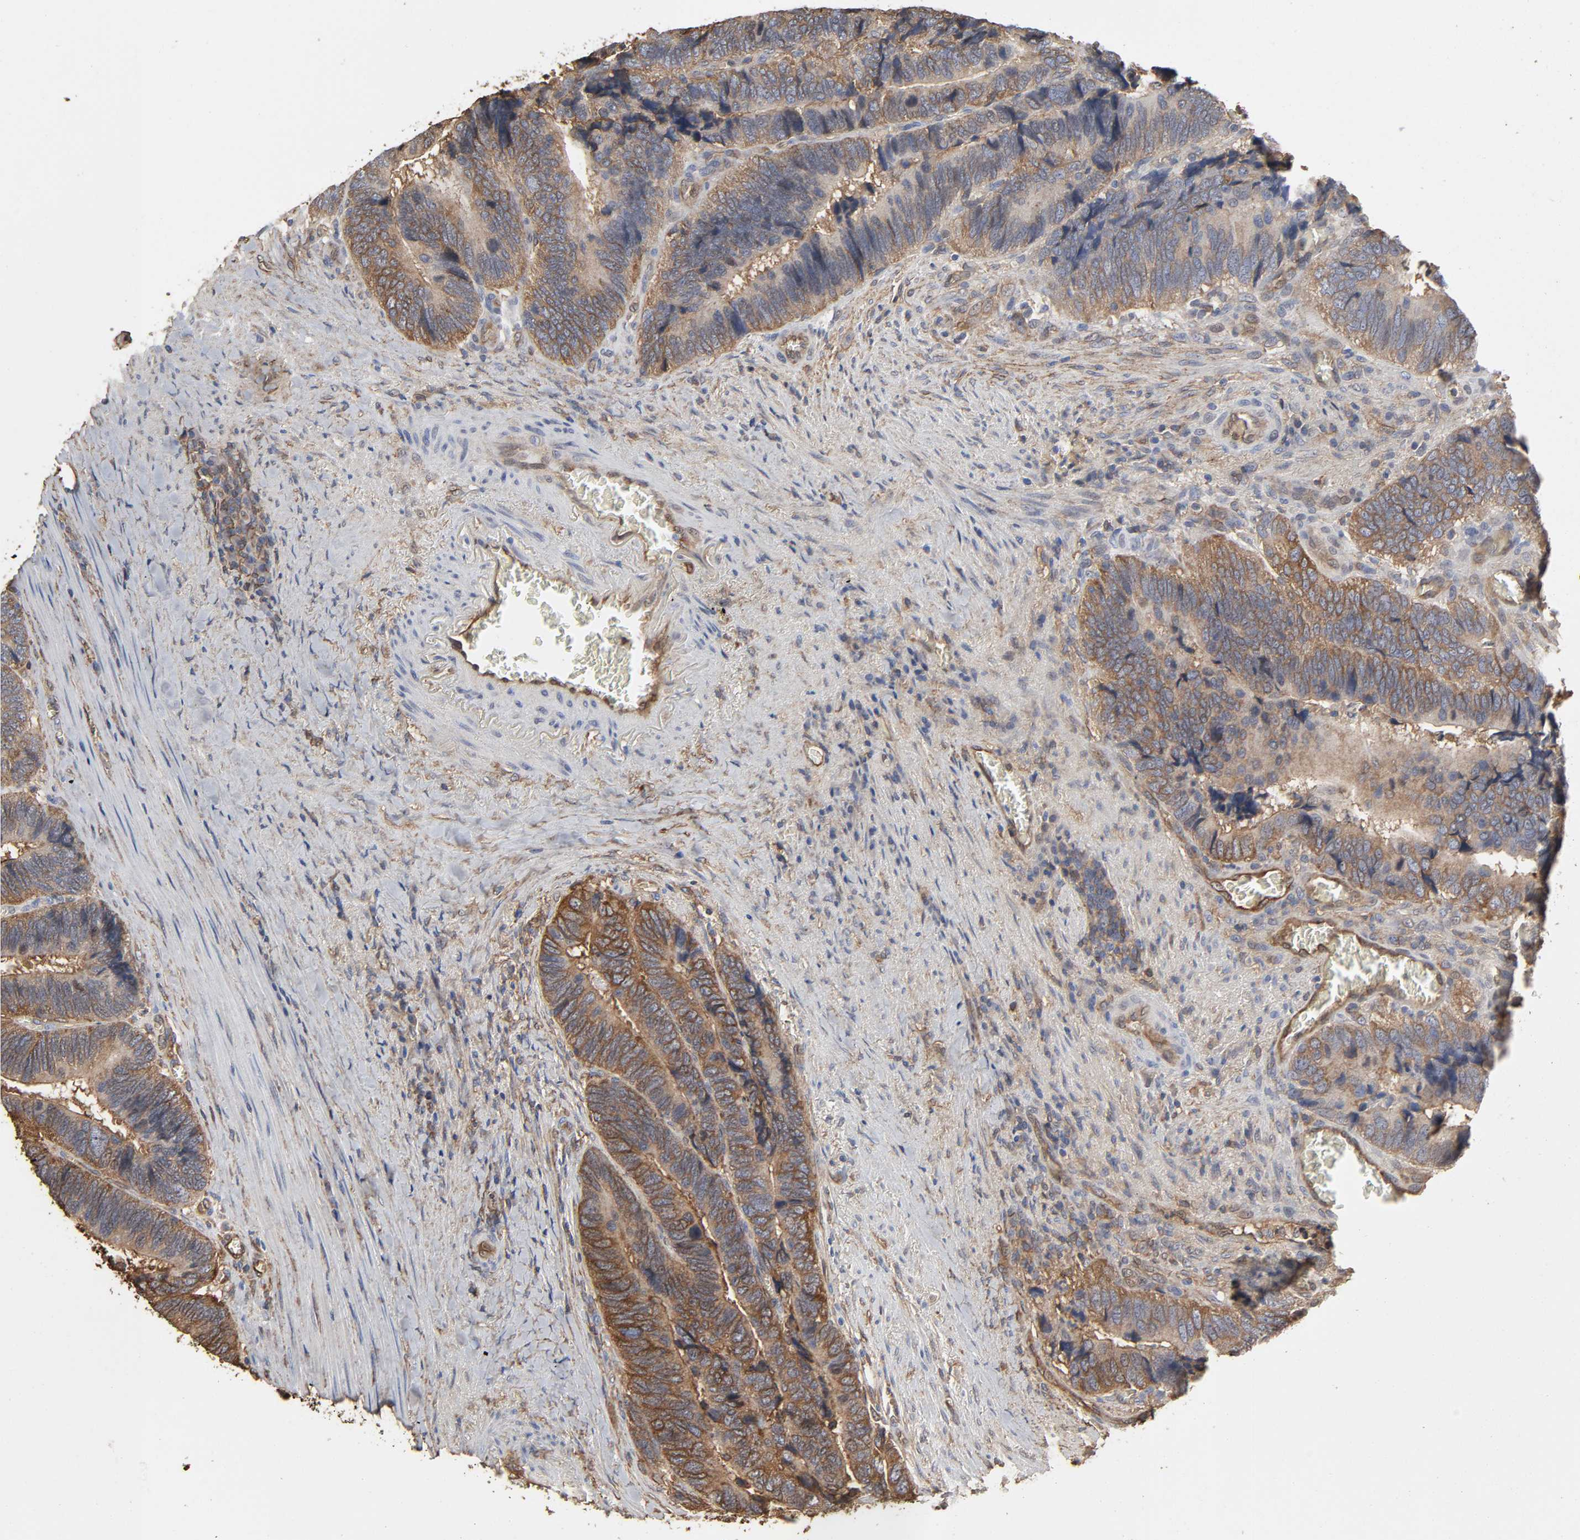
{"staining": {"intensity": "moderate", "quantity": ">75%", "location": "cytoplasmic/membranous"}, "tissue": "colorectal cancer", "cell_type": "Tumor cells", "image_type": "cancer", "snomed": [{"axis": "morphology", "description": "Adenocarcinoma, NOS"}, {"axis": "topography", "description": "Colon"}], "caption": "Immunohistochemistry (IHC) image of human colorectal cancer stained for a protein (brown), which exhibits medium levels of moderate cytoplasmic/membranous expression in approximately >75% of tumor cells.", "gene": "ANXA2", "patient": {"sex": "male", "age": 72}}